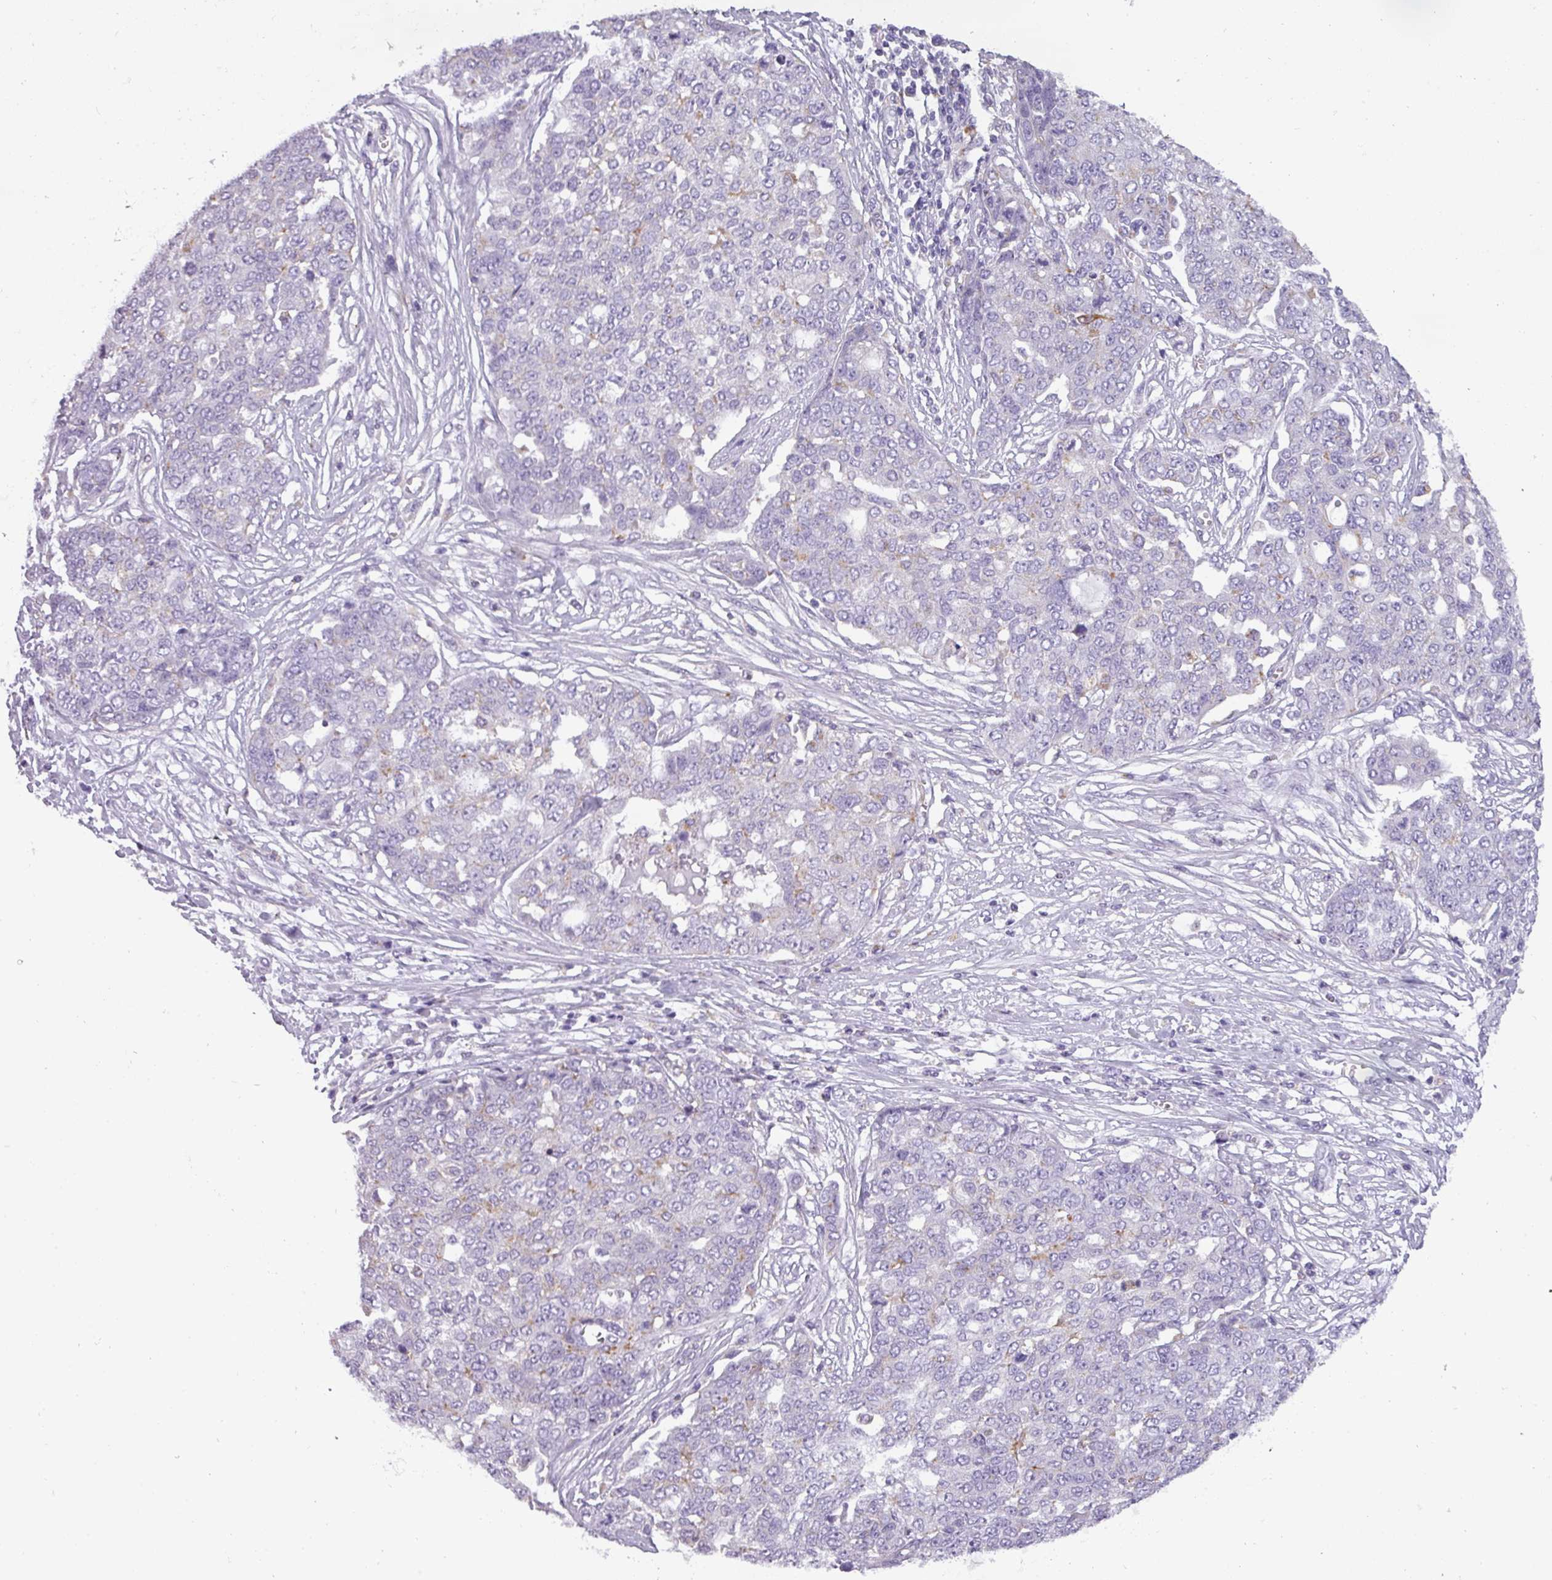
{"staining": {"intensity": "negative", "quantity": "none", "location": "none"}, "tissue": "ovarian cancer", "cell_type": "Tumor cells", "image_type": "cancer", "snomed": [{"axis": "morphology", "description": "Cystadenocarcinoma, serous, NOS"}, {"axis": "topography", "description": "Soft tissue"}, {"axis": "topography", "description": "Ovary"}], "caption": "DAB immunohistochemical staining of human ovarian cancer demonstrates no significant positivity in tumor cells. (DAB (3,3'-diaminobenzidine) immunohistochemistry visualized using brightfield microscopy, high magnification).", "gene": "ATP6V1D", "patient": {"sex": "female", "age": 57}}